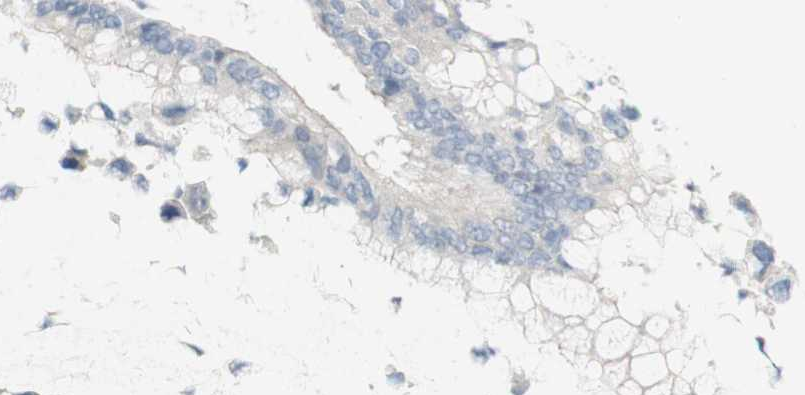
{"staining": {"intensity": "negative", "quantity": "none", "location": "none"}, "tissue": "pancreatic cancer", "cell_type": "Tumor cells", "image_type": "cancer", "snomed": [{"axis": "morphology", "description": "Adenocarcinoma, NOS"}, {"axis": "topography", "description": "Pancreas"}], "caption": "Immunohistochemical staining of pancreatic adenocarcinoma exhibits no significant staining in tumor cells.", "gene": "MANEA", "patient": {"sex": "male", "age": 41}}